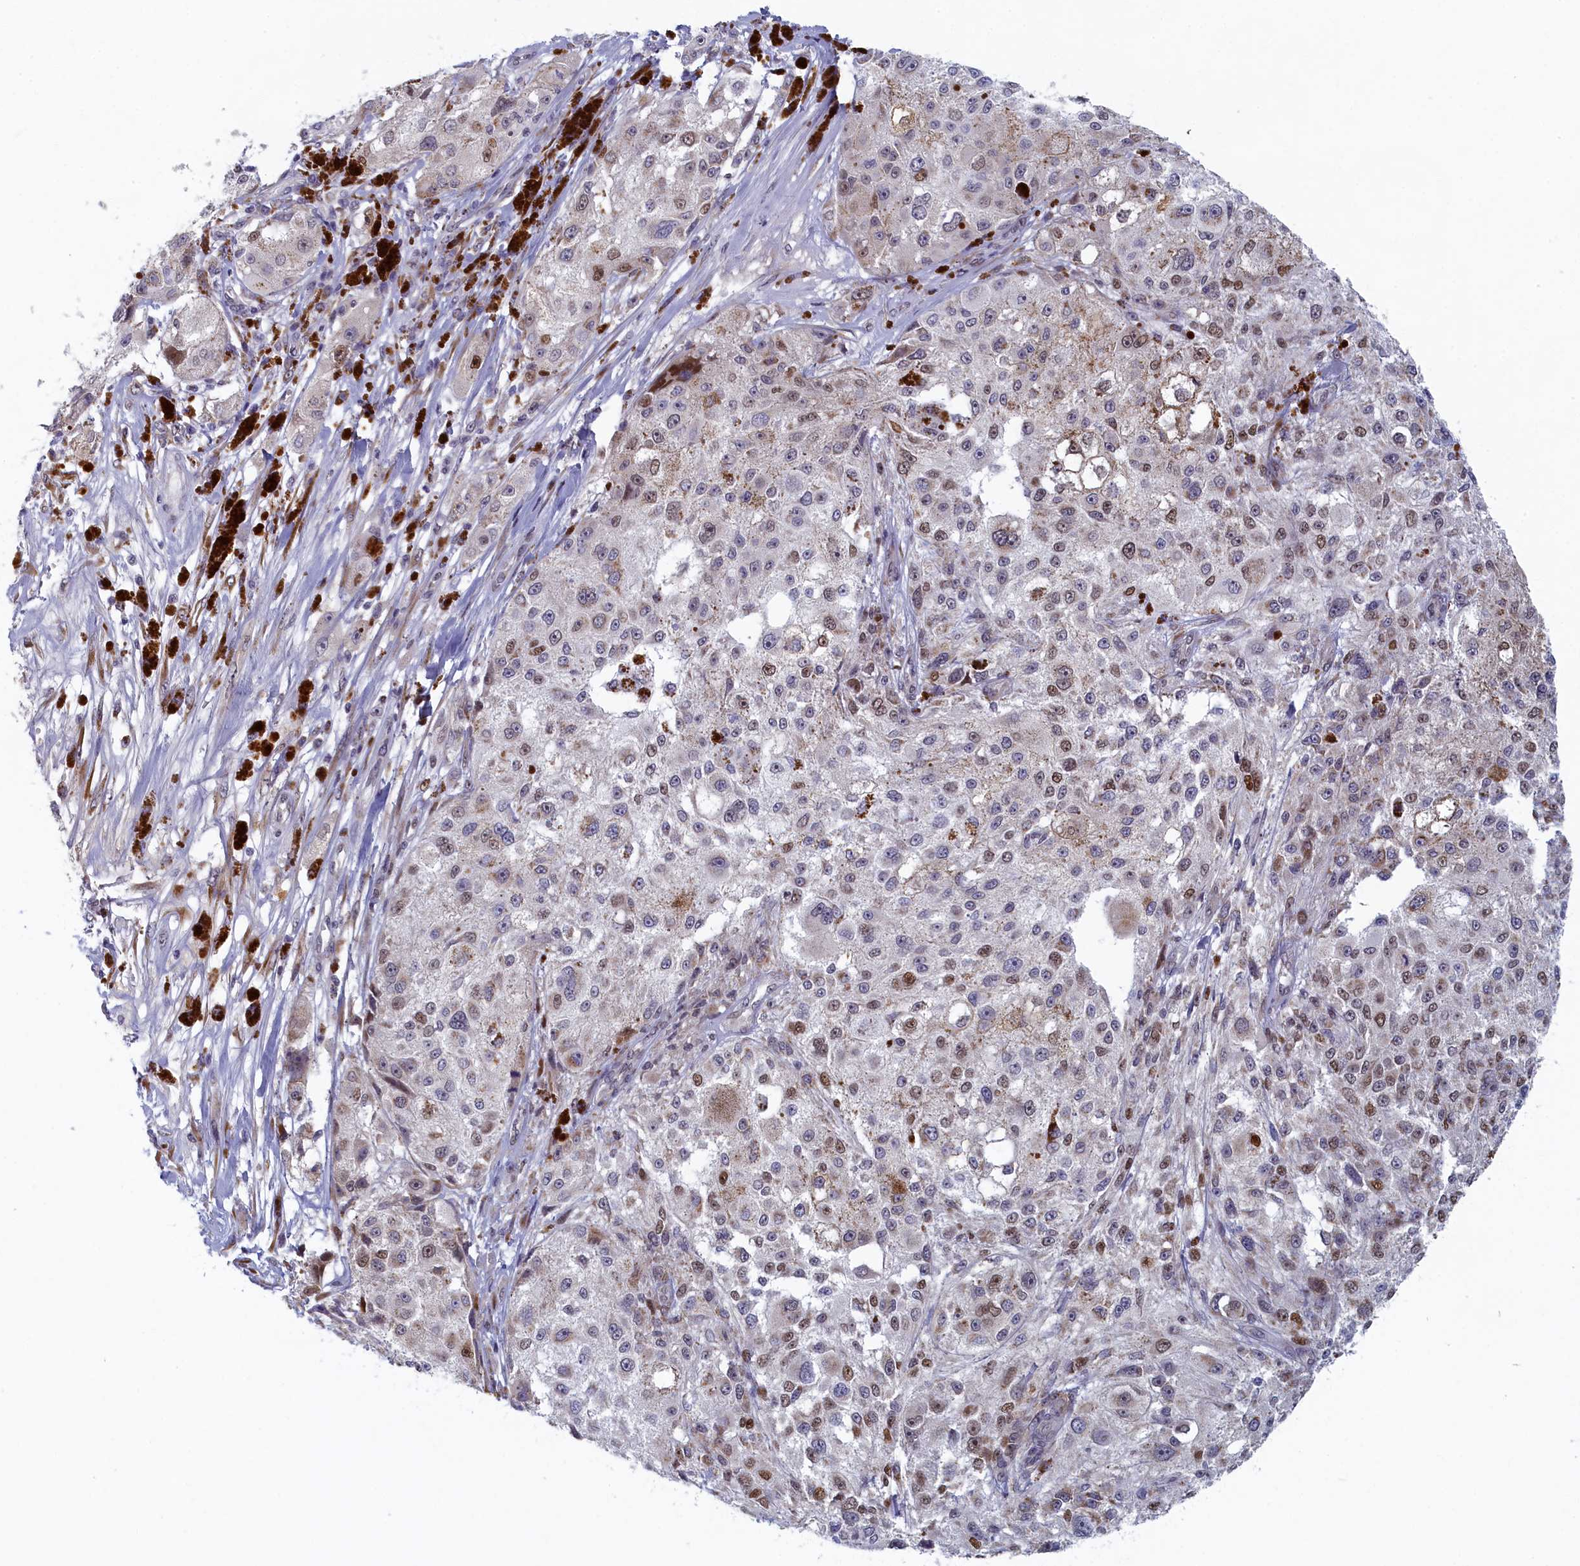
{"staining": {"intensity": "moderate", "quantity": "<25%", "location": "nuclear"}, "tissue": "melanoma", "cell_type": "Tumor cells", "image_type": "cancer", "snomed": [{"axis": "morphology", "description": "Necrosis, NOS"}, {"axis": "morphology", "description": "Malignant melanoma, NOS"}, {"axis": "topography", "description": "Skin"}], "caption": "Immunohistochemistry (IHC) photomicrograph of neoplastic tissue: human melanoma stained using immunohistochemistry exhibits low levels of moderate protein expression localized specifically in the nuclear of tumor cells, appearing as a nuclear brown color.", "gene": "DNAJC17", "patient": {"sex": "female", "age": 87}}